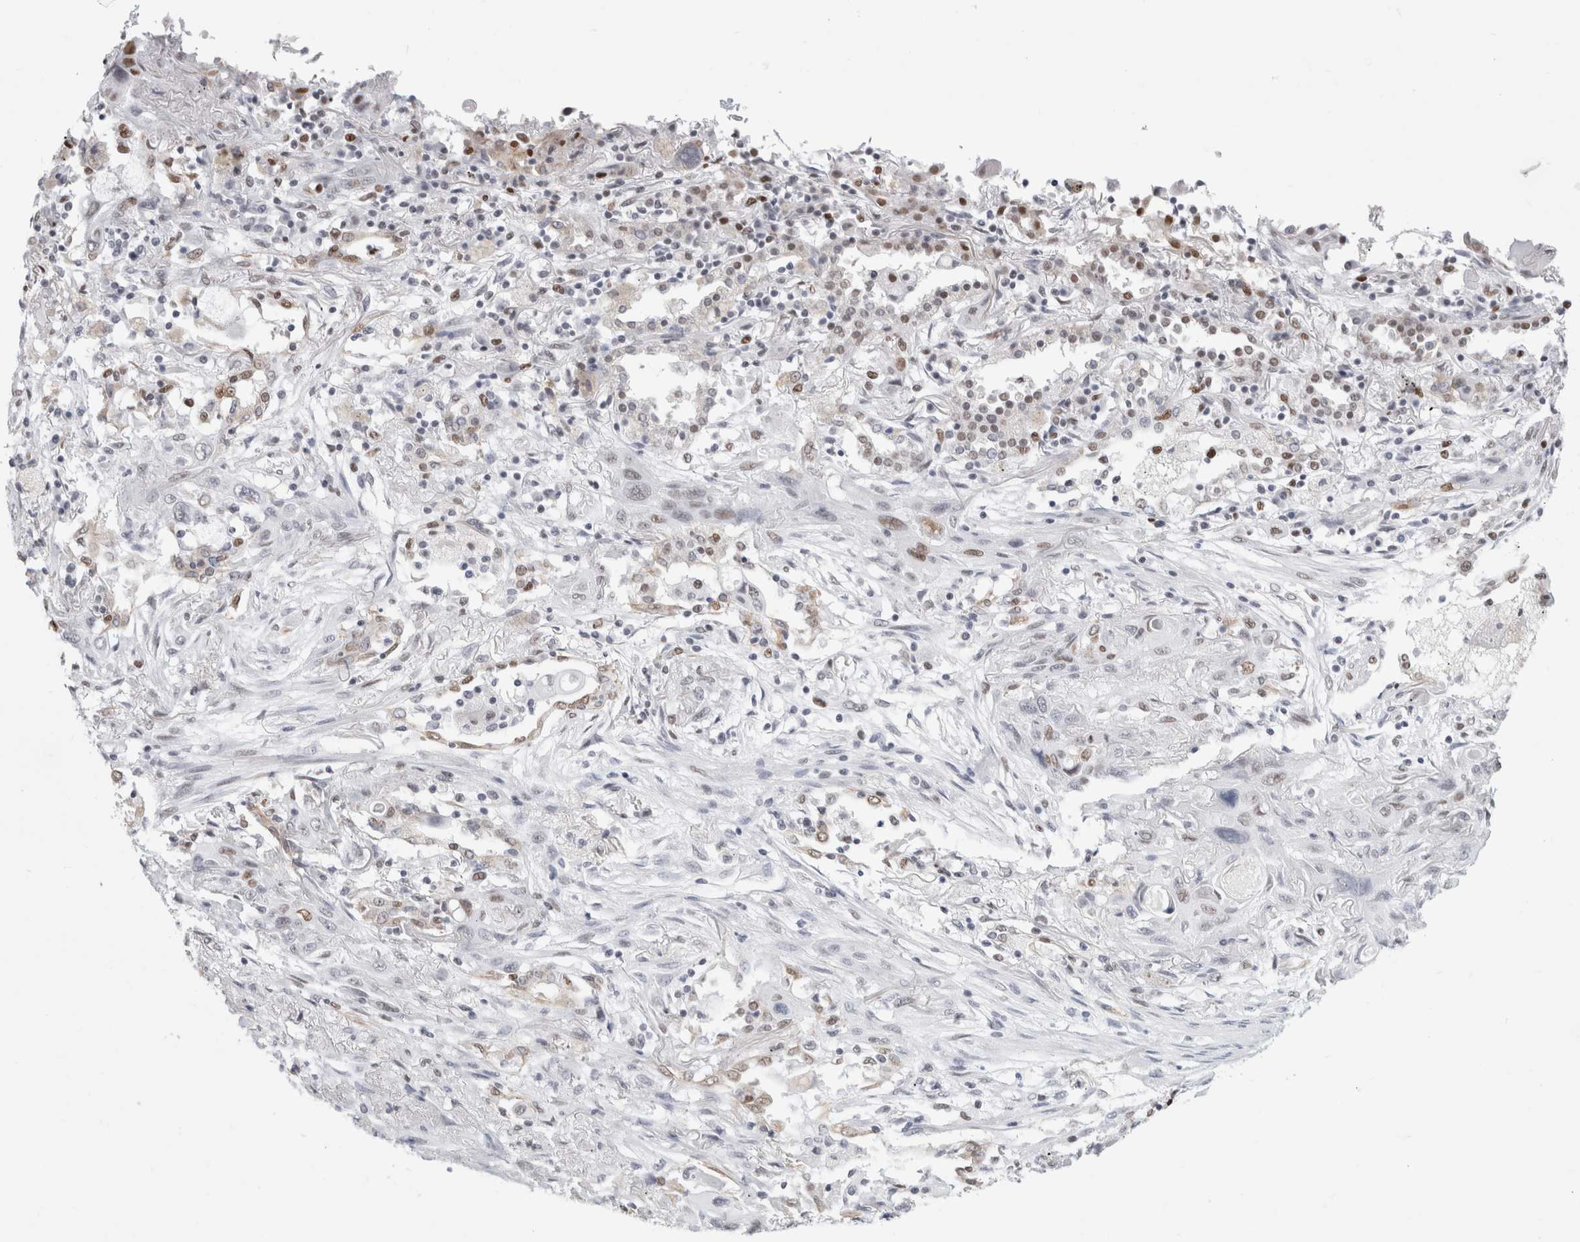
{"staining": {"intensity": "negative", "quantity": "none", "location": "none"}, "tissue": "lung cancer", "cell_type": "Tumor cells", "image_type": "cancer", "snomed": [{"axis": "morphology", "description": "Squamous cell carcinoma, NOS"}, {"axis": "topography", "description": "Lung"}], "caption": "This is an immunohistochemistry image of lung squamous cell carcinoma. There is no staining in tumor cells.", "gene": "SMARCC1", "patient": {"sex": "female", "age": 47}}